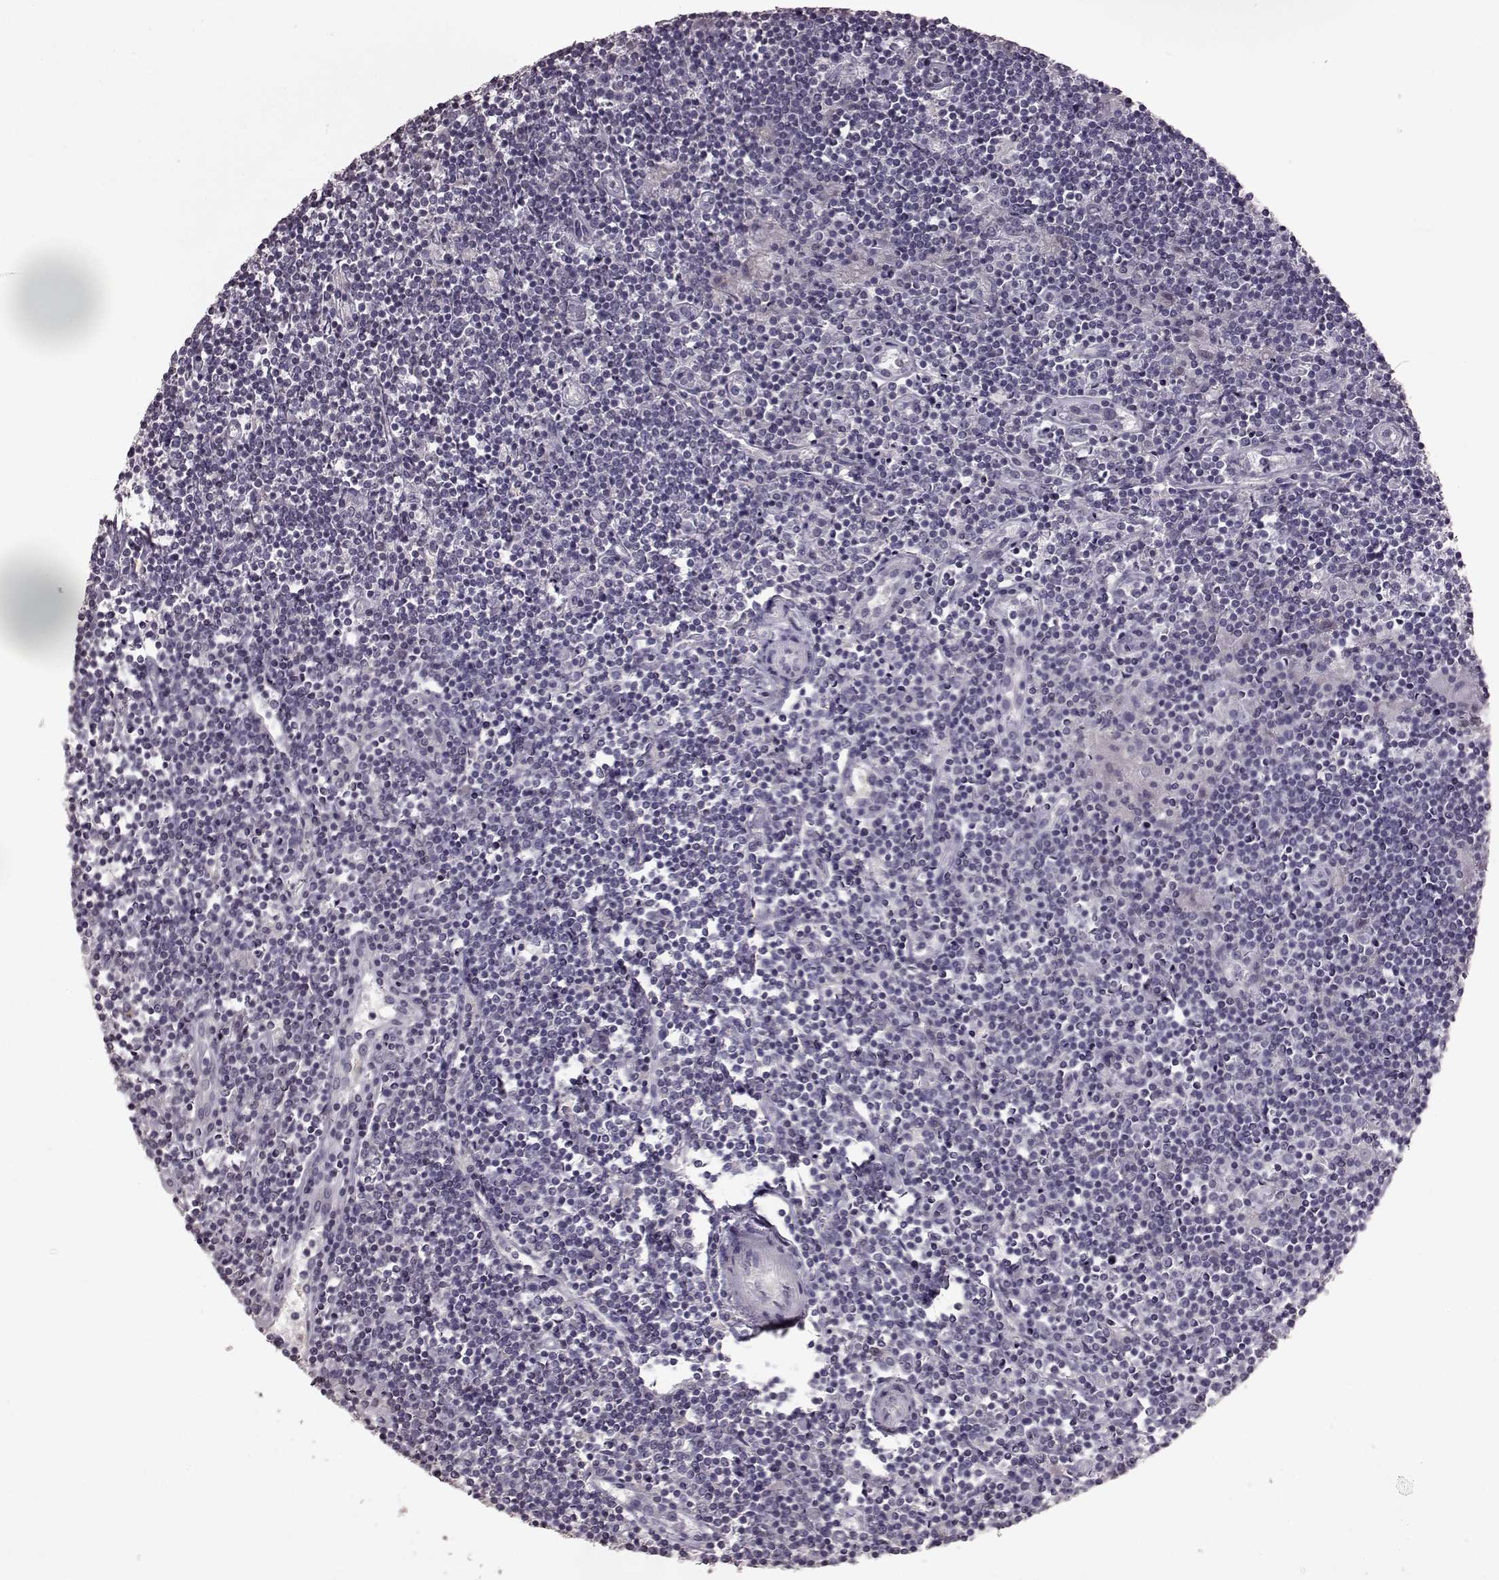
{"staining": {"intensity": "negative", "quantity": "none", "location": "none"}, "tissue": "lymphoma", "cell_type": "Tumor cells", "image_type": "cancer", "snomed": [{"axis": "morphology", "description": "Hodgkin's disease, NOS"}, {"axis": "topography", "description": "Lymph node"}], "caption": "Immunohistochemistry micrograph of Hodgkin's disease stained for a protein (brown), which demonstrates no expression in tumor cells.", "gene": "TSKS", "patient": {"sex": "male", "age": 40}}